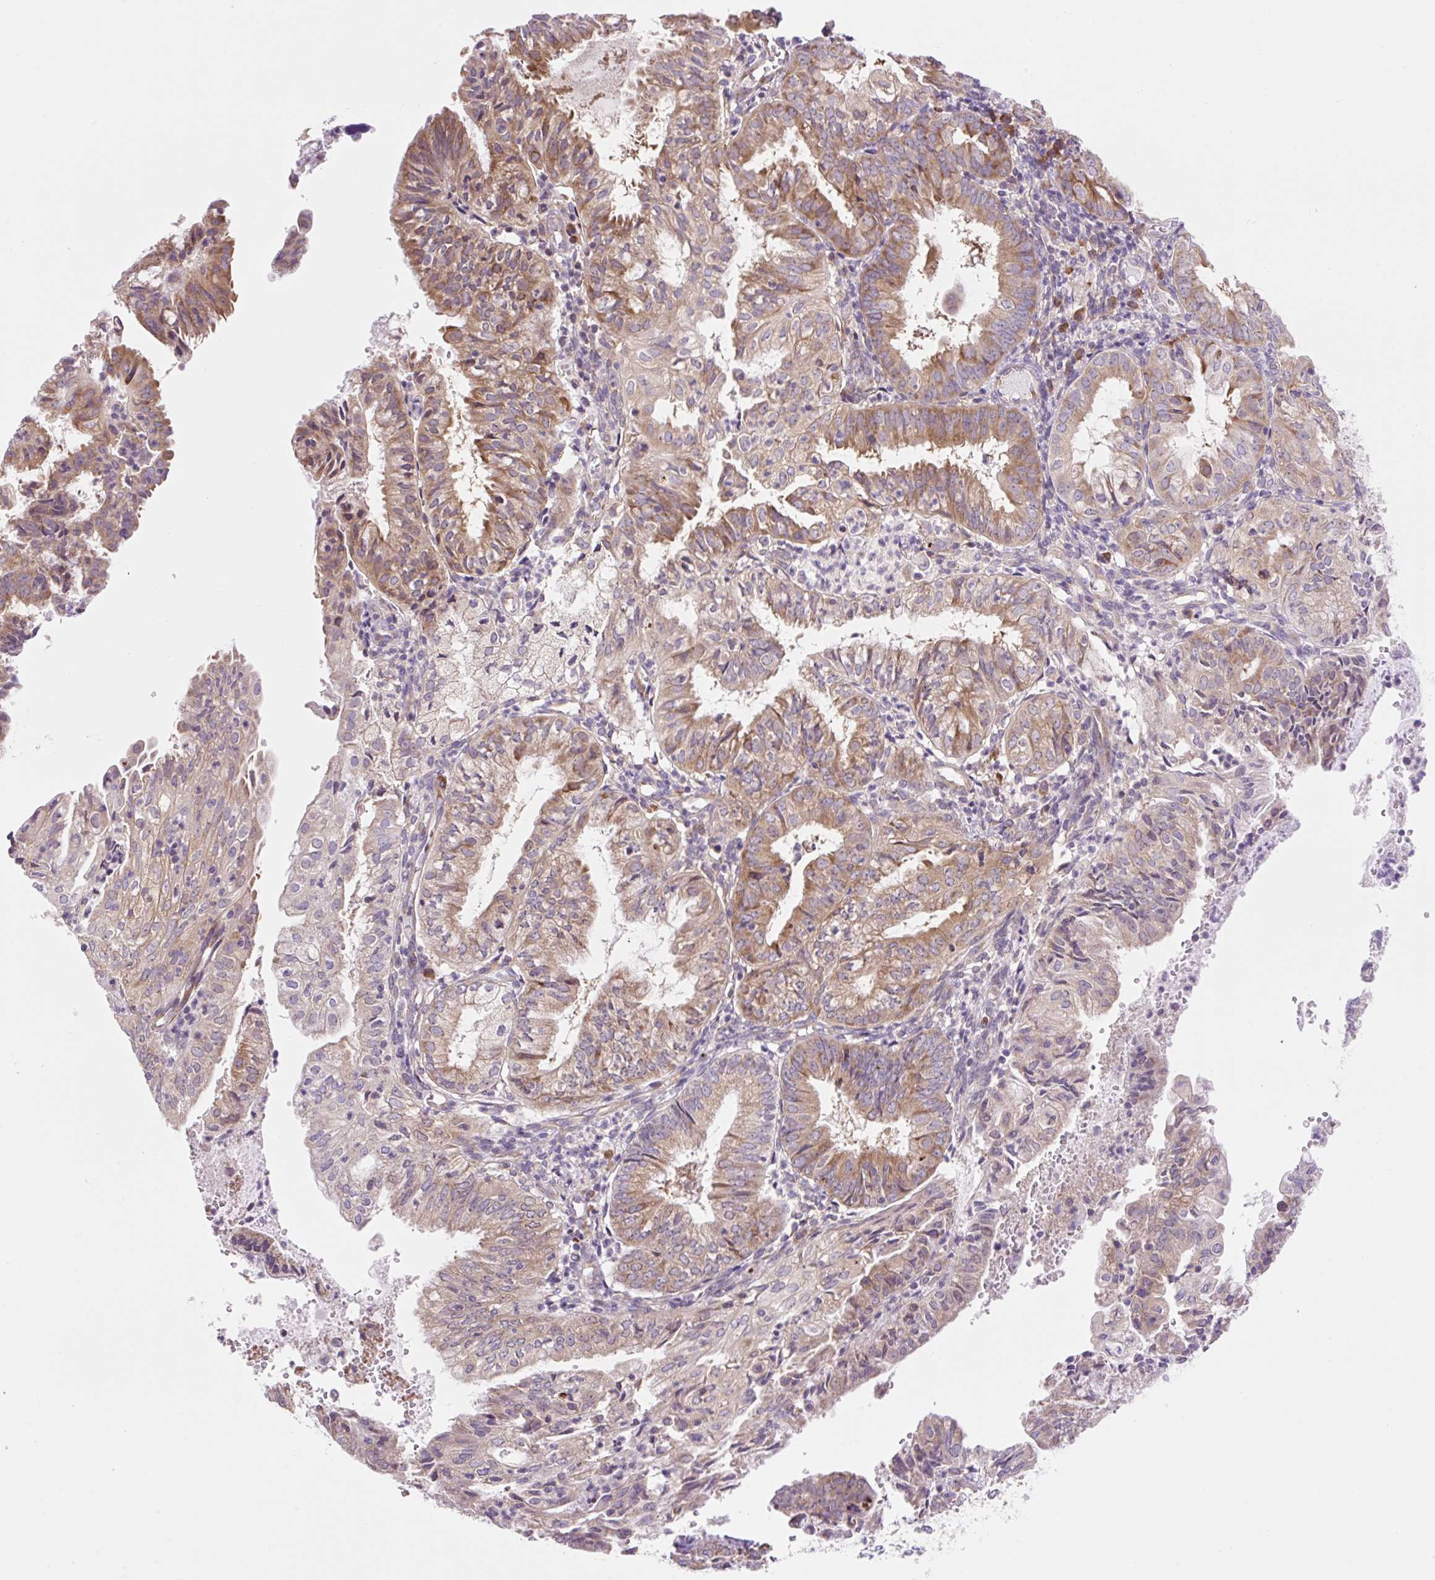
{"staining": {"intensity": "moderate", "quantity": ">75%", "location": "cytoplasmic/membranous"}, "tissue": "endometrial cancer", "cell_type": "Tumor cells", "image_type": "cancer", "snomed": [{"axis": "morphology", "description": "Adenocarcinoma, NOS"}, {"axis": "topography", "description": "Endometrium"}], "caption": "Moderate cytoplasmic/membranous staining for a protein is seen in approximately >75% of tumor cells of endometrial adenocarcinoma using IHC.", "gene": "GPR45", "patient": {"sex": "female", "age": 55}}